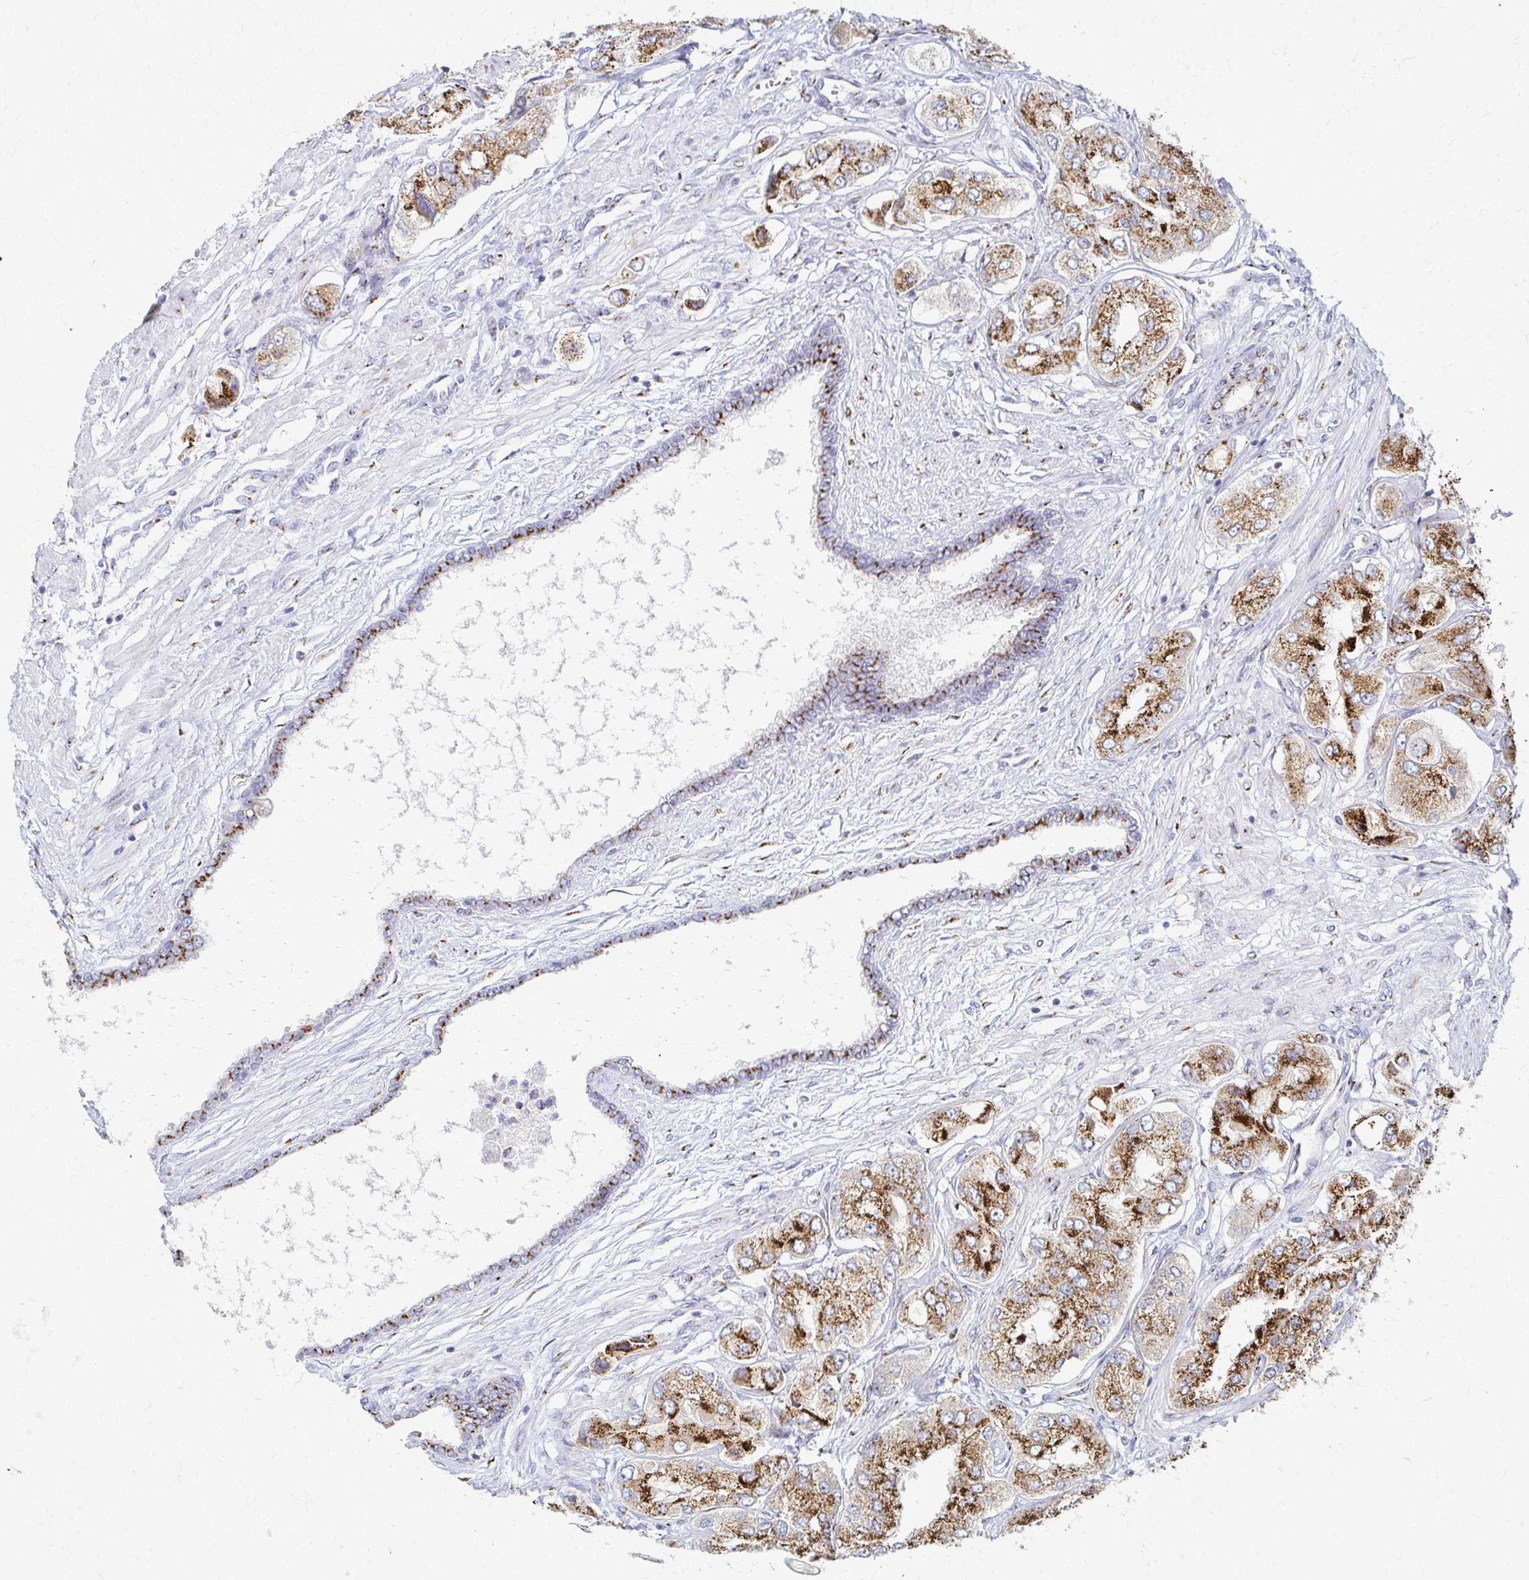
{"staining": {"intensity": "strong", "quantity": ">75%", "location": "cytoplasmic/membranous"}, "tissue": "prostate cancer", "cell_type": "Tumor cells", "image_type": "cancer", "snomed": [{"axis": "morphology", "description": "Adenocarcinoma, Low grade"}, {"axis": "topography", "description": "Prostate"}], "caption": "Prostate cancer was stained to show a protein in brown. There is high levels of strong cytoplasmic/membranous staining in approximately >75% of tumor cells. Using DAB (brown) and hematoxylin (blue) stains, captured at high magnification using brightfield microscopy.", "gene": "TM9SF1", "patient": {"sex": "male", "age": 69}}